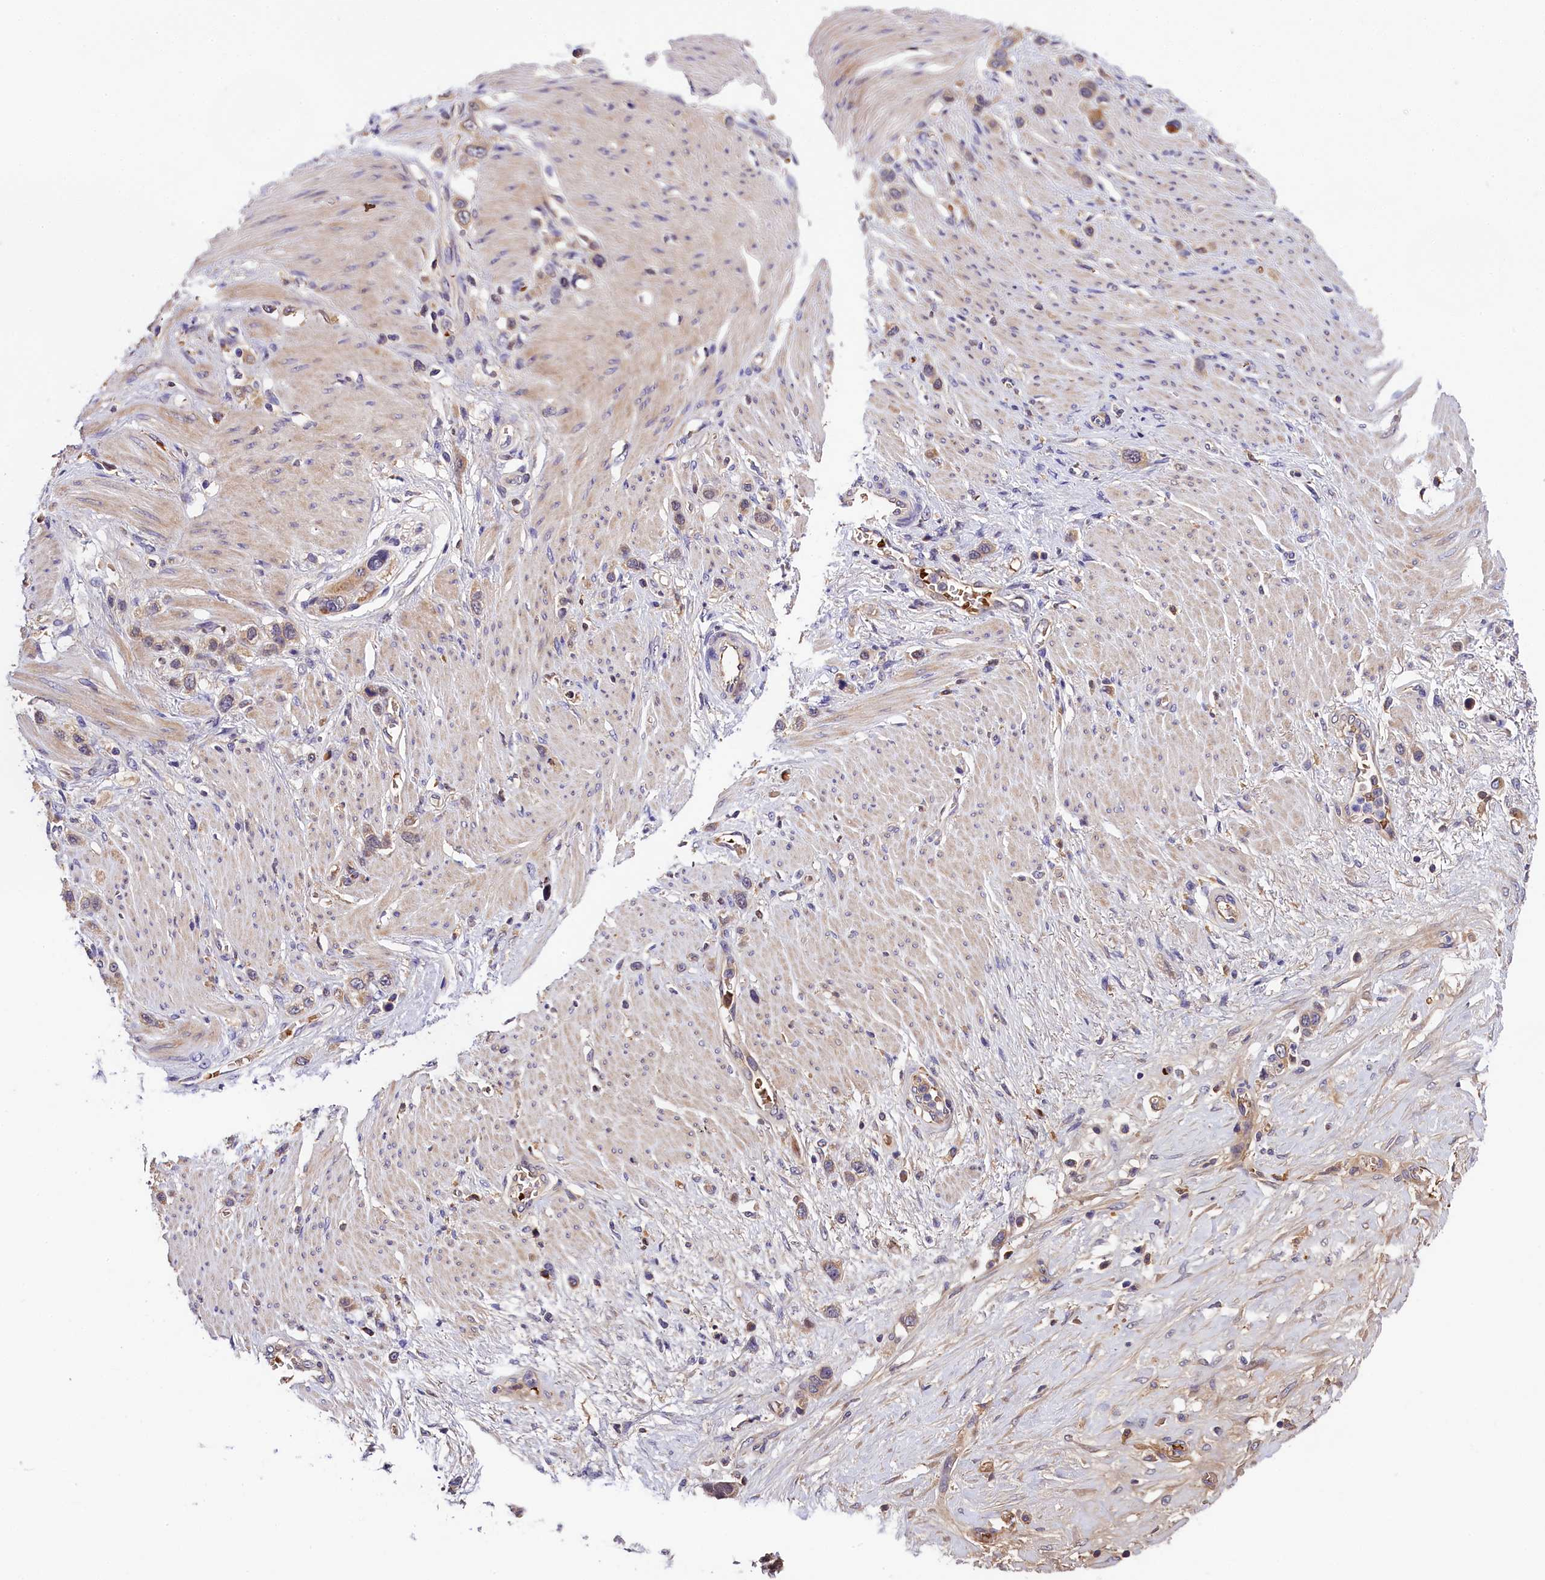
{"staining": {"intensity": "negative", "quantity": "none", "location": "none"}, "tissue": "stomach cancer", "cell_type": "Tumor cells", "image_type": "cancer", "snomed": [{"axis": "morphology", "description": "Adenocarcinoma, NOS"}, {"axis": "morphology", "description": "Adenocarcinoma, High grade"}, {"axis": "topography", "description": "Stomach, upper"}, {"axis": "topography", "description": "Stomach, lower"}], "caption": "High power microscopy image of an IHC photomicrograph of stomach cancer (adenocarcinoma (high-grade)), revealing no significant staining in tumor cells.", "gene": "PHAF1", "patient": {"sex": "female", "age": 65}}